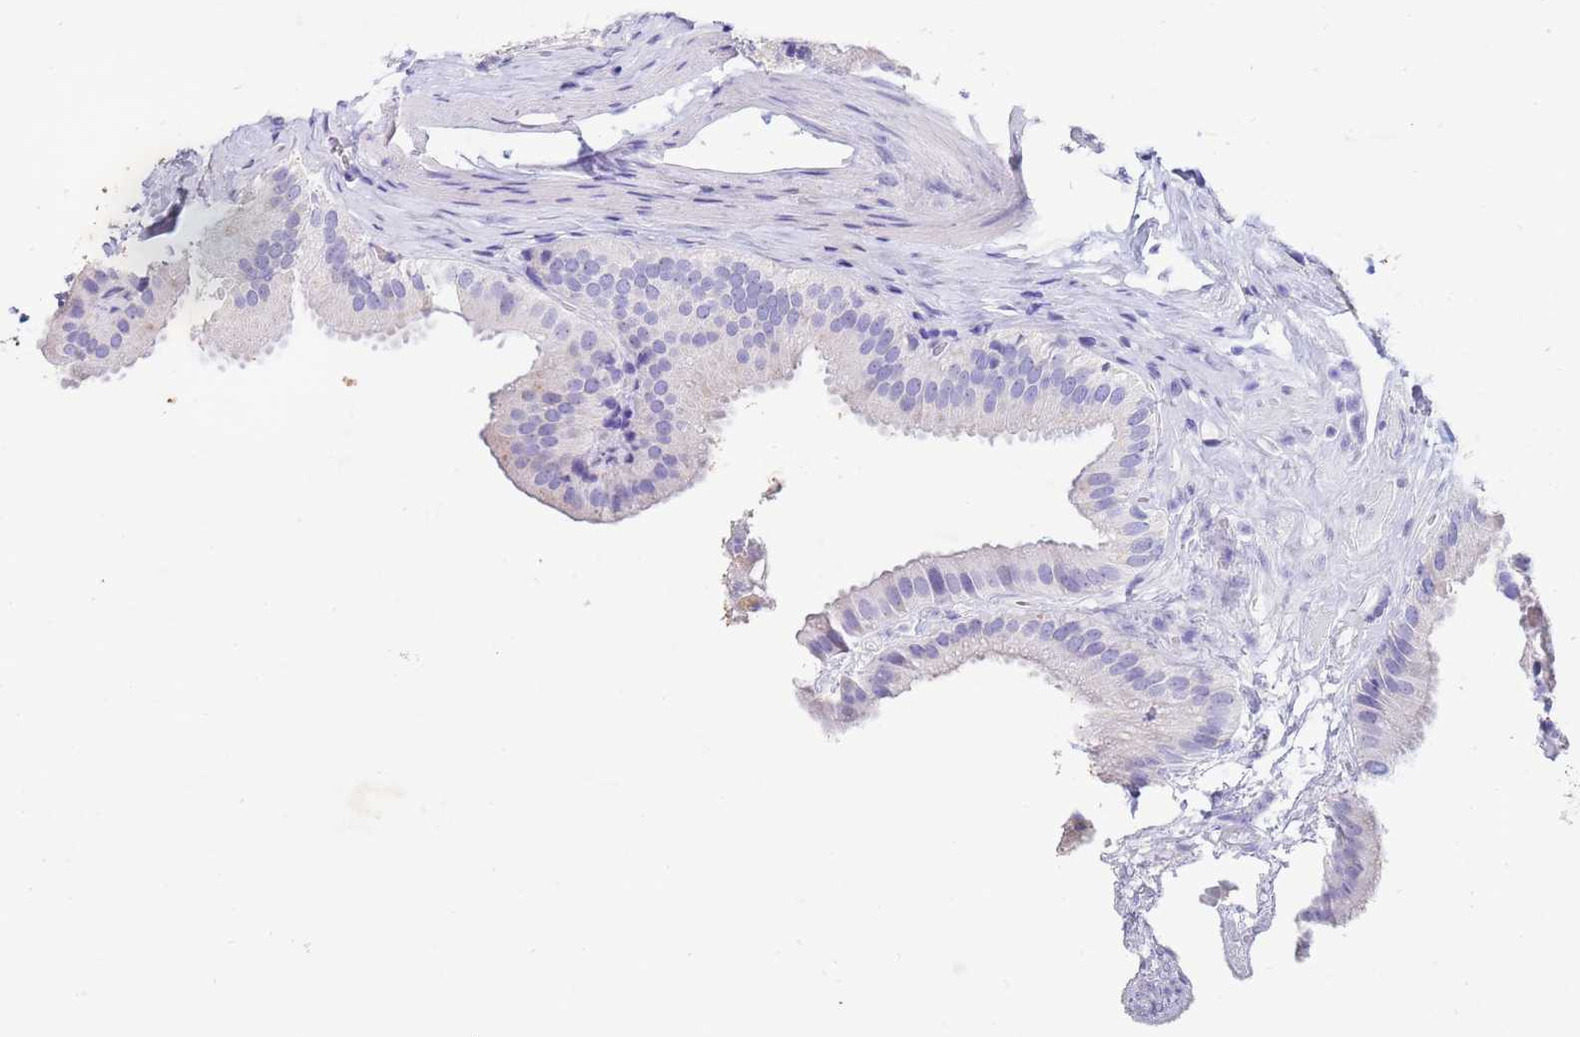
{"staining": {"intensity": "negative", "quantity": "none", "location": "none"}, "tissue": "gallbladder", "cell_type": "Glandular cells", "image_type": "normal", "snomed": [{"axis": "morphology", "description": "Normal tissue, NOS"}, {"axis": "topography", "description": "Gallbladder"}], "caption": "Protein analysis of benign gallbladder reveals no significant staining in glandular cells. The staining was performed using DAB to visualize the protein expression in brown, while the nuclei were stained in blue with hematoxylin (Magnification: 20x).", "gene": "CSTB", "patient": {"sex": "female", "age": 61}}